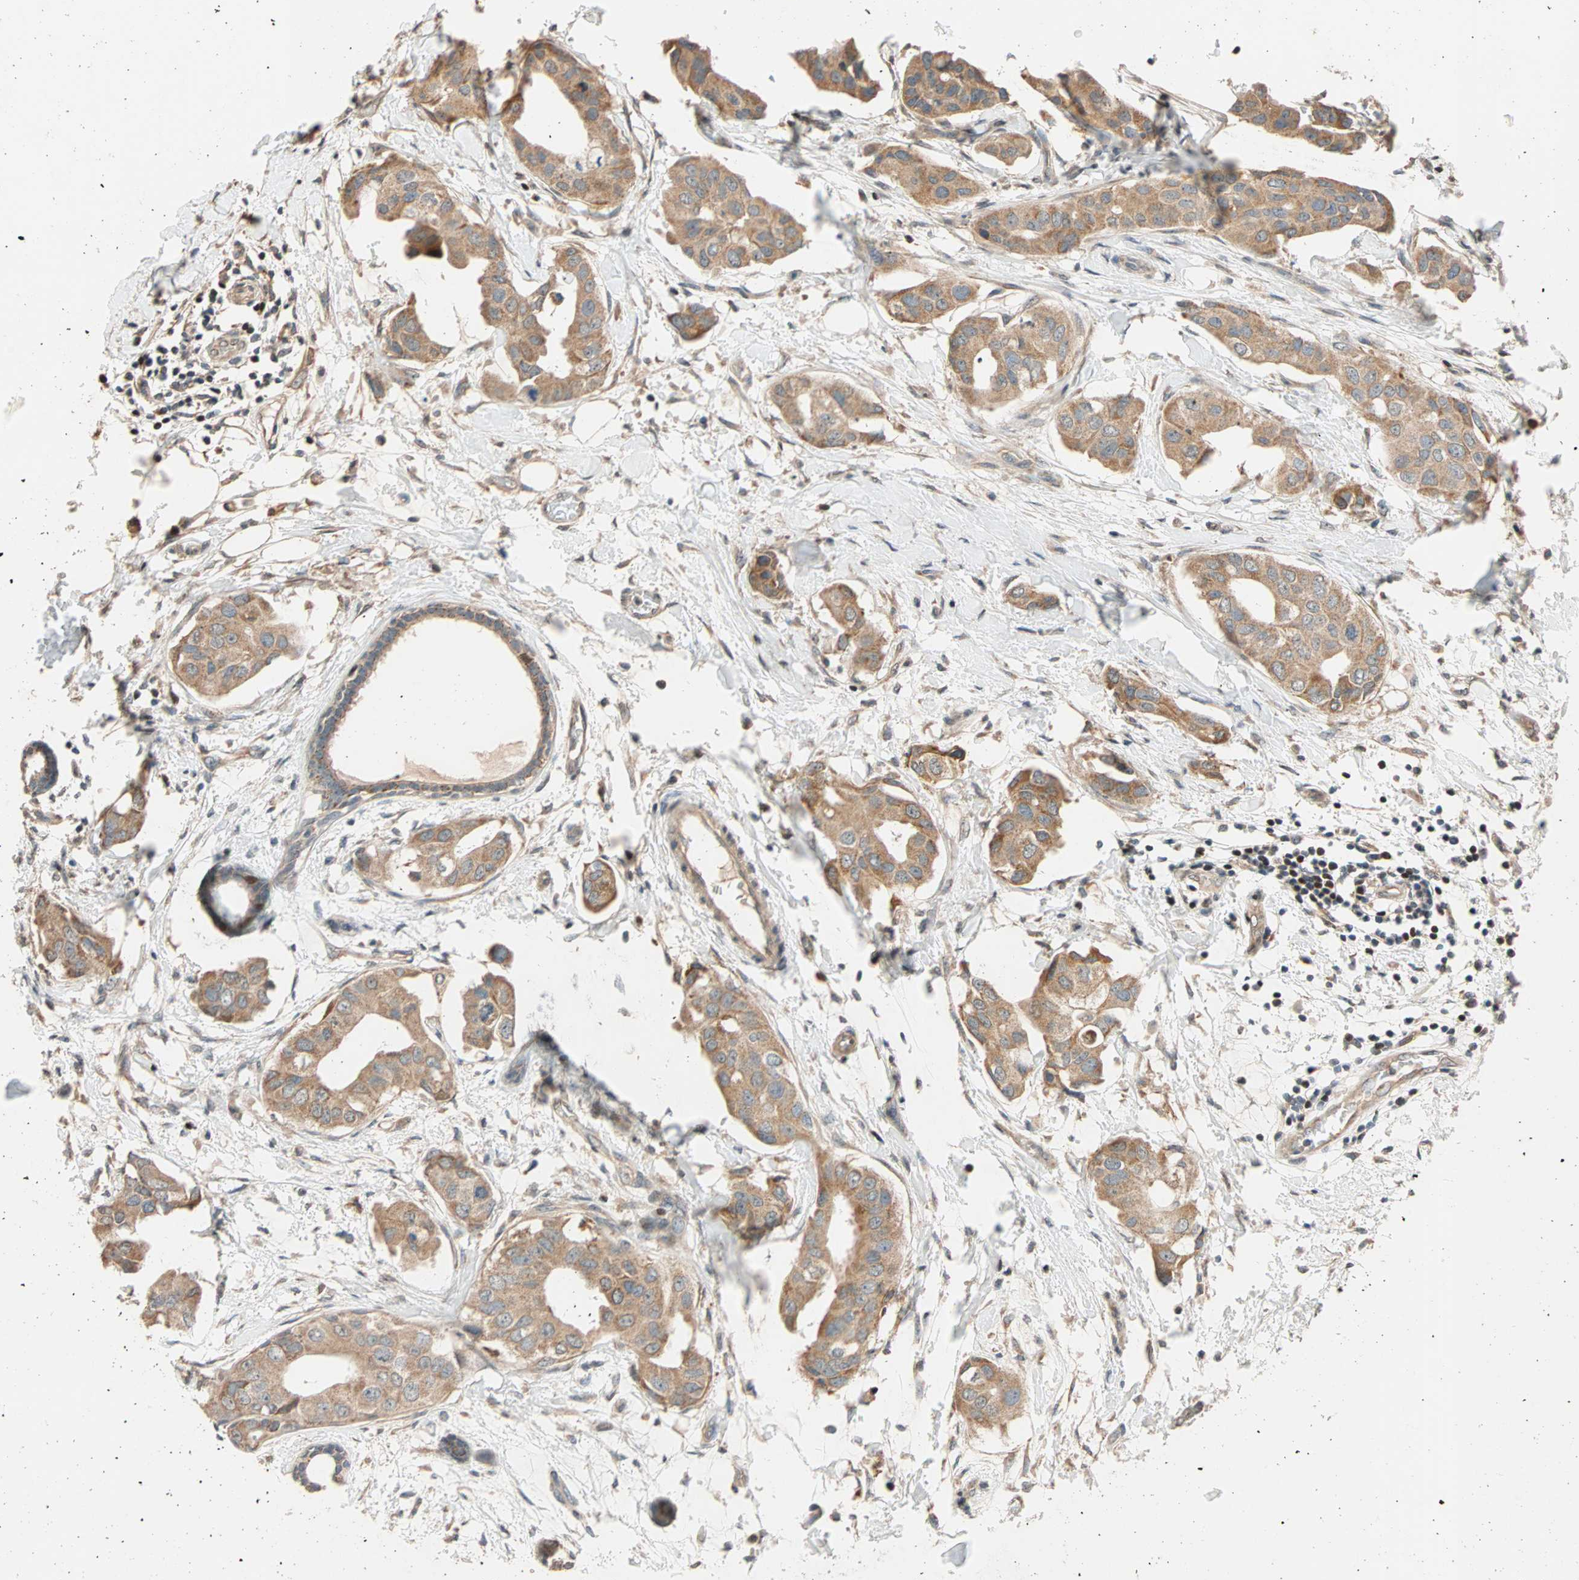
{"staining": {"intensity": "moderate", "quantity": ">75%", "location": "cytoplasmic/membranous"}, "tissue": "breast cancer", "cell_type": "Tumor cells", "image_type": "cancer", "snomed": [{"axis": "morphology", "description": "Duct carcinoma"}, {"axis": "topography", "description": "Breast"}], "caption": "Breast cancer (invasive ductal carcinoma) tissue shows moderate cytoplasmic/membranous positivity in approximately >75% of tumor cells The staining was performed using DAB (3,3'-diaminobenzidine) to visualize the protein expression in brown, while the nuclei were stained in blue with hematoxylin (Magnification: 20x).", "gene": "HECW1", "patient": {"sex": "female", "age": 40}}